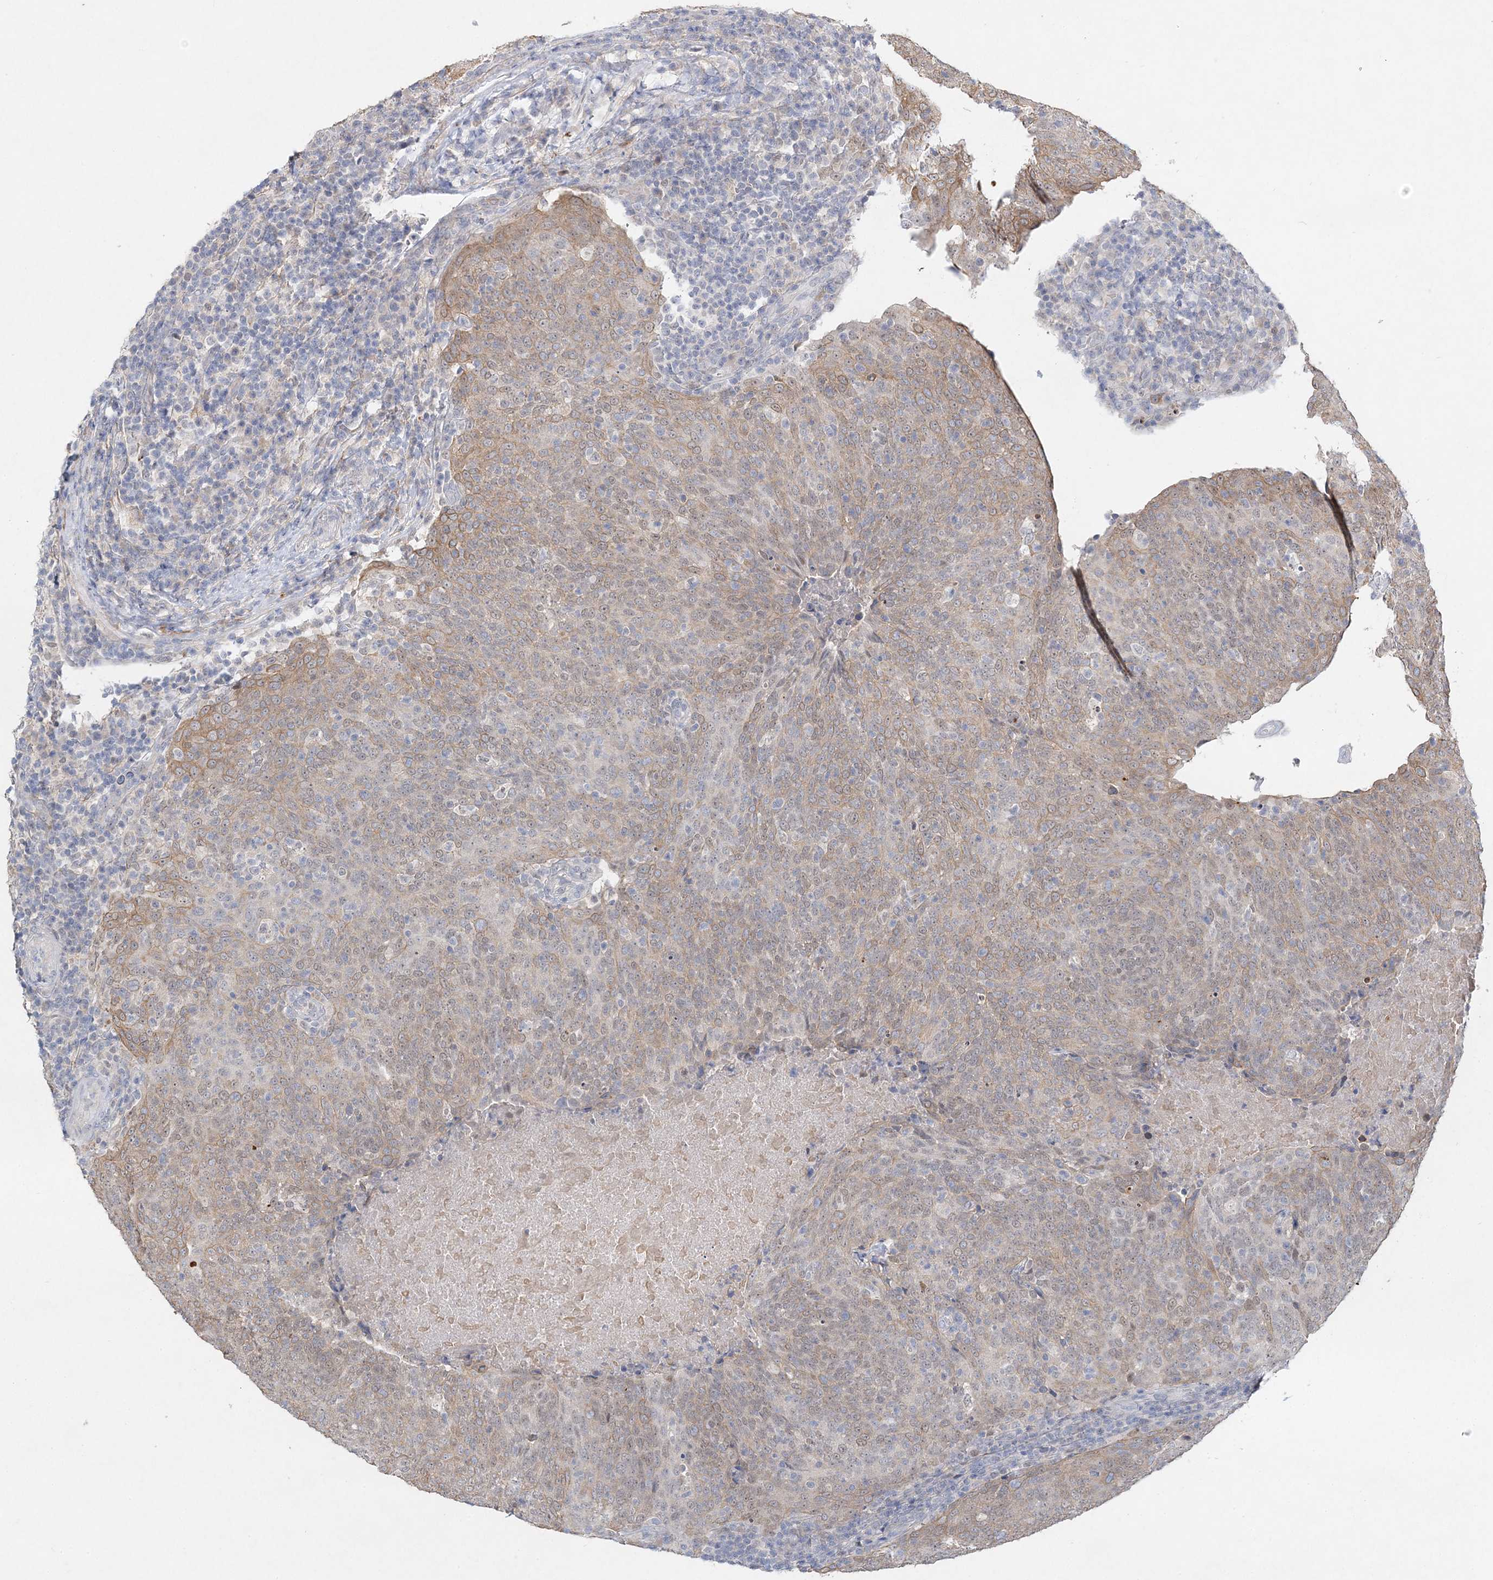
{"staining": {"intensity": "moderate", "quantity": ">75%", "location": "cytoplasmic/membranous"}, "tissue": "head and neck cancer", "cell_type": "Tumor cells", "image_type": "cancer", "snomed": [{"axis": "morphology", "description": "Squamous cell carcinoma, NOS"}, {"axis": "morphology", "description": "Squamous cell carcinoma, metastatic, NOS"}, {"axis": "topography", "description": "Lymph node"}, {"axis": "topography", "description": "Head-Neck"}], "caption": "Protein positivity by immunohistochemistry (IHC) displays moderate cytoplasmic/membranous expression in about >75% of tumor cells in squamous cell carcinoma (head and neck).", "gene": "MAT2B", "patient": {"sex": "male", "age": 62}}